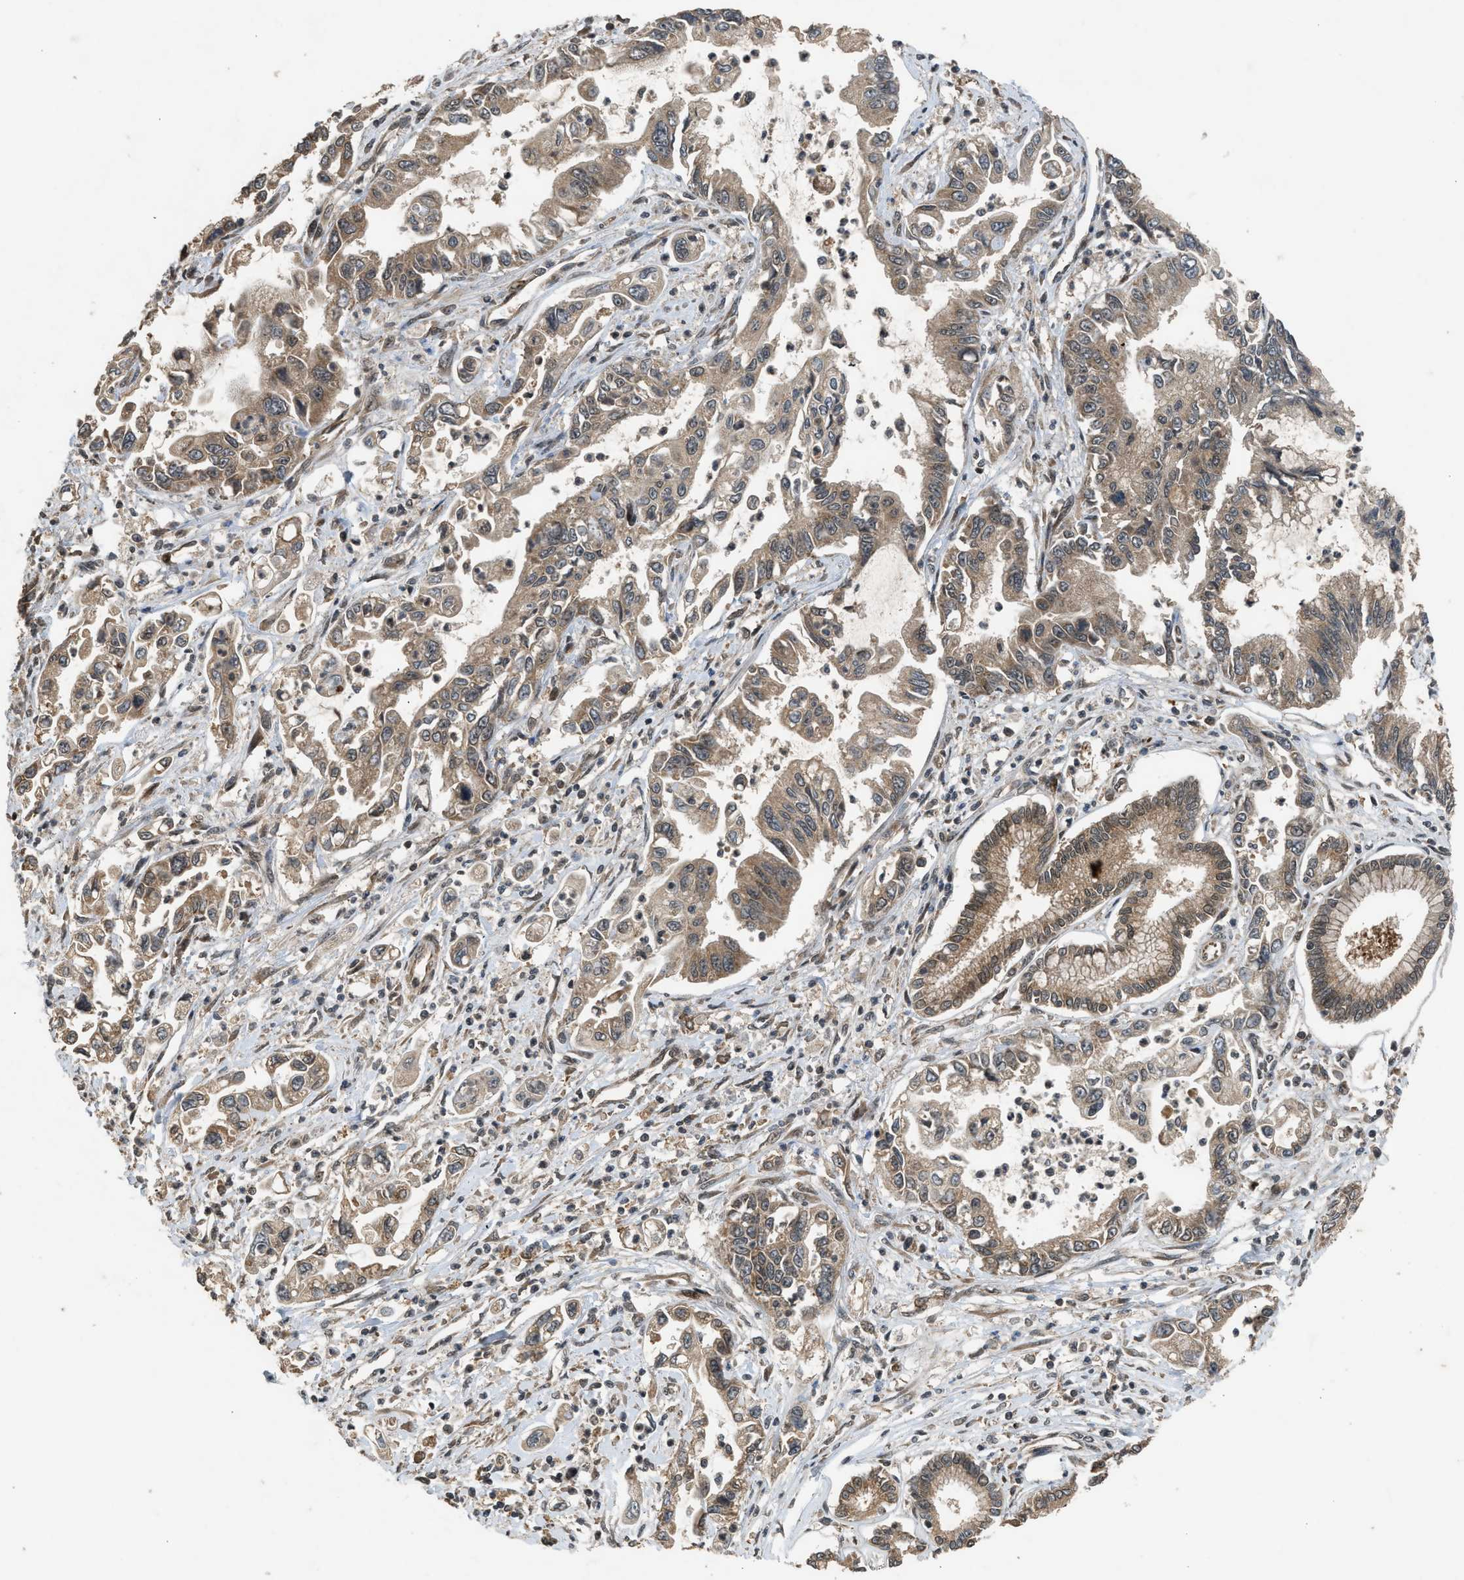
{"staining": {"intensity": "weak", "quantity": ">75%", "location": "cytoplasmic/membranous,nuclear"}, "tissue": "pancreatic cancer", "cell_type": "Tumor cells", "image_type": "cancer", "snomed": [{"axis": "morphology", "description": "Adenocarcinoma, NOS"}, {"axis": "topography", "description": "Pancreas"}], "caption": "An IHC histopathology image of neoplastic tissue is shown. Protein staining in brown highlights weak cytoplasmic/membranous and nuclear positivity in pancreatic cancer within tumor cells. (Stains: DAB in brown, nuclei in blue, Microscopy: brightfield microscopy at high magnification).", "gene": "TXNL1", "patient": {"sex": "male", "age": 56}}